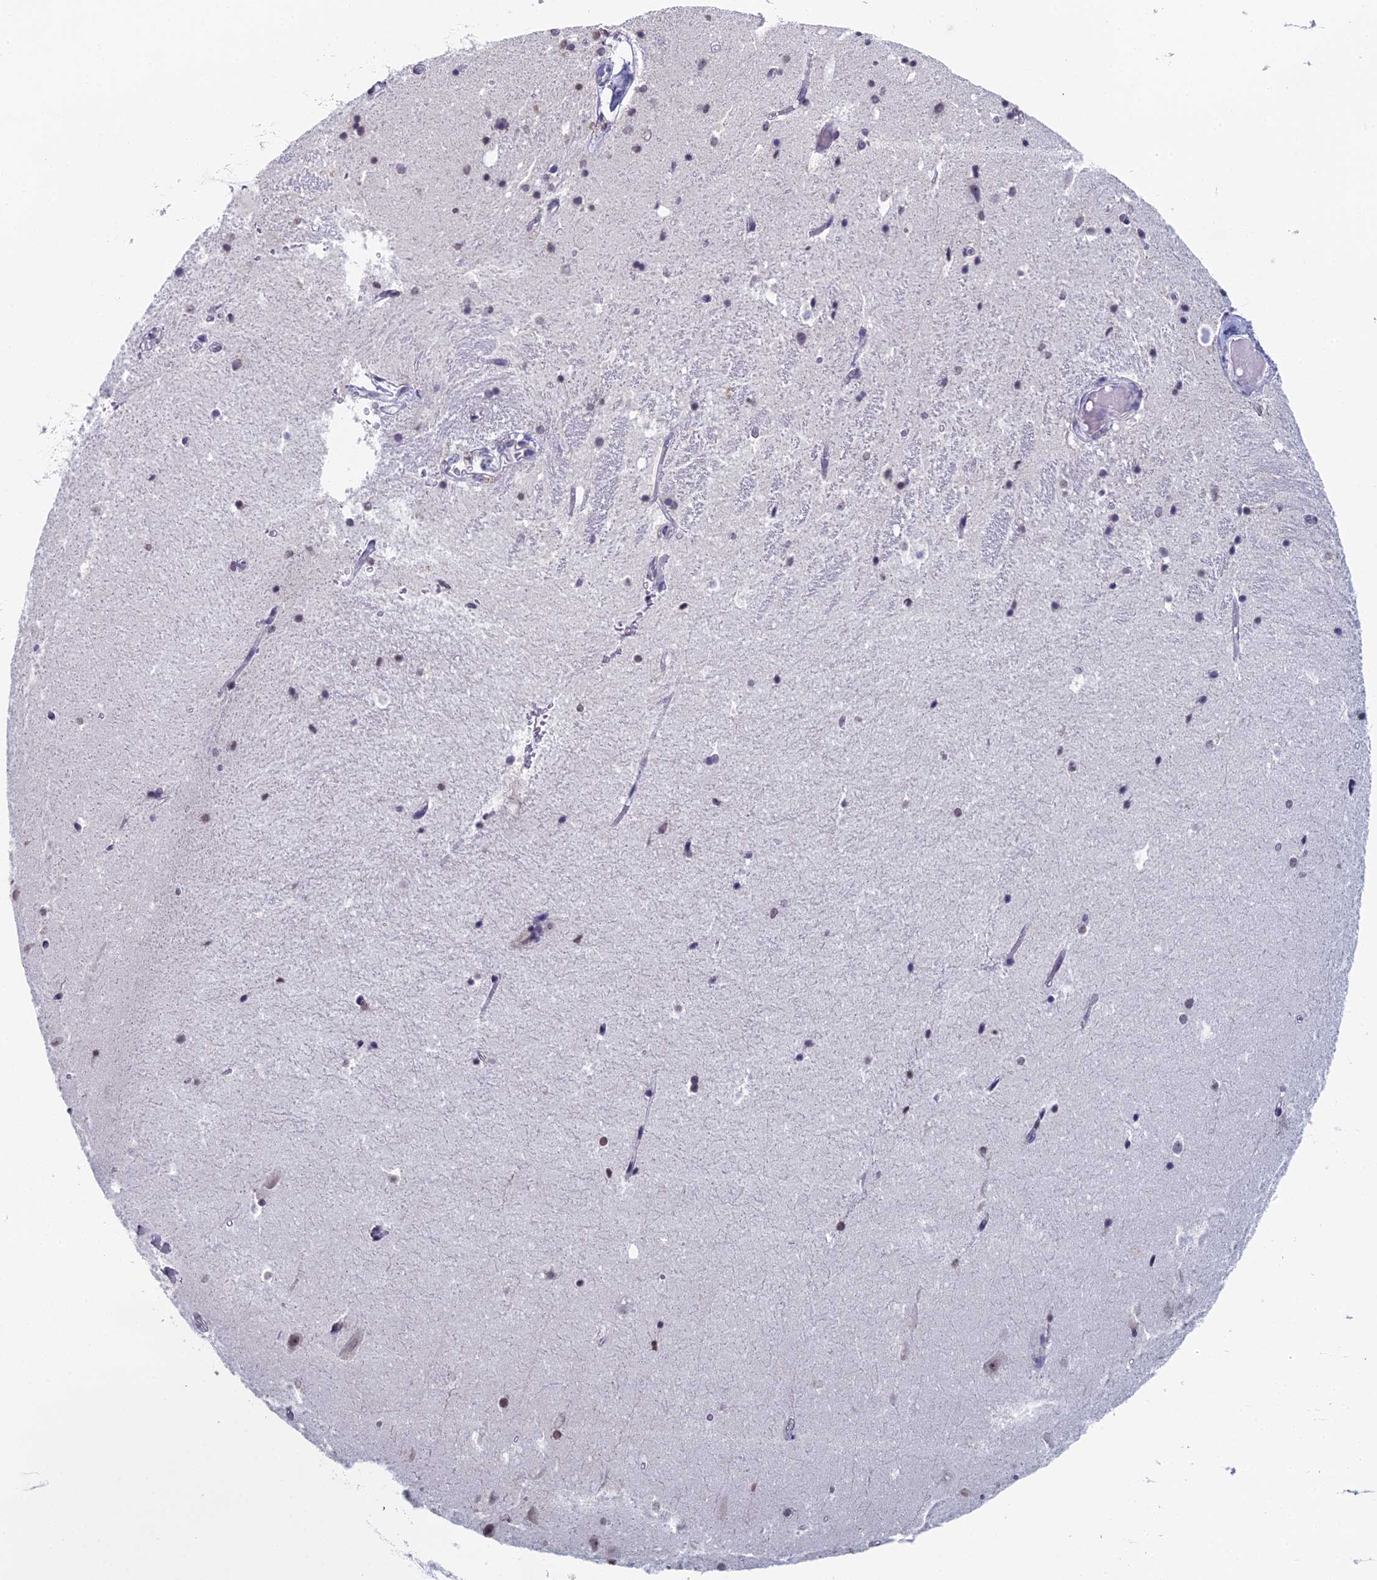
{"staining": {"intensity": "weak", "quantity": "<25%", "location": "nuclear"}, "tissue": "hippocampus", "cell_type": "Glial cells", "image_type": "normal", "snomed": [{"axis": "morphology", "description": "Normal tissue, NOS"}, {"axis": "topography", "description": "Hippocampus"}], "caption": "An immunohistochemistry photomicrograph of unremarkable hippocampus is shown. There is no staining in glial cells of hippocampus.", "gene": "PRR22", "patient": {"sex": "female", "age": 52}}